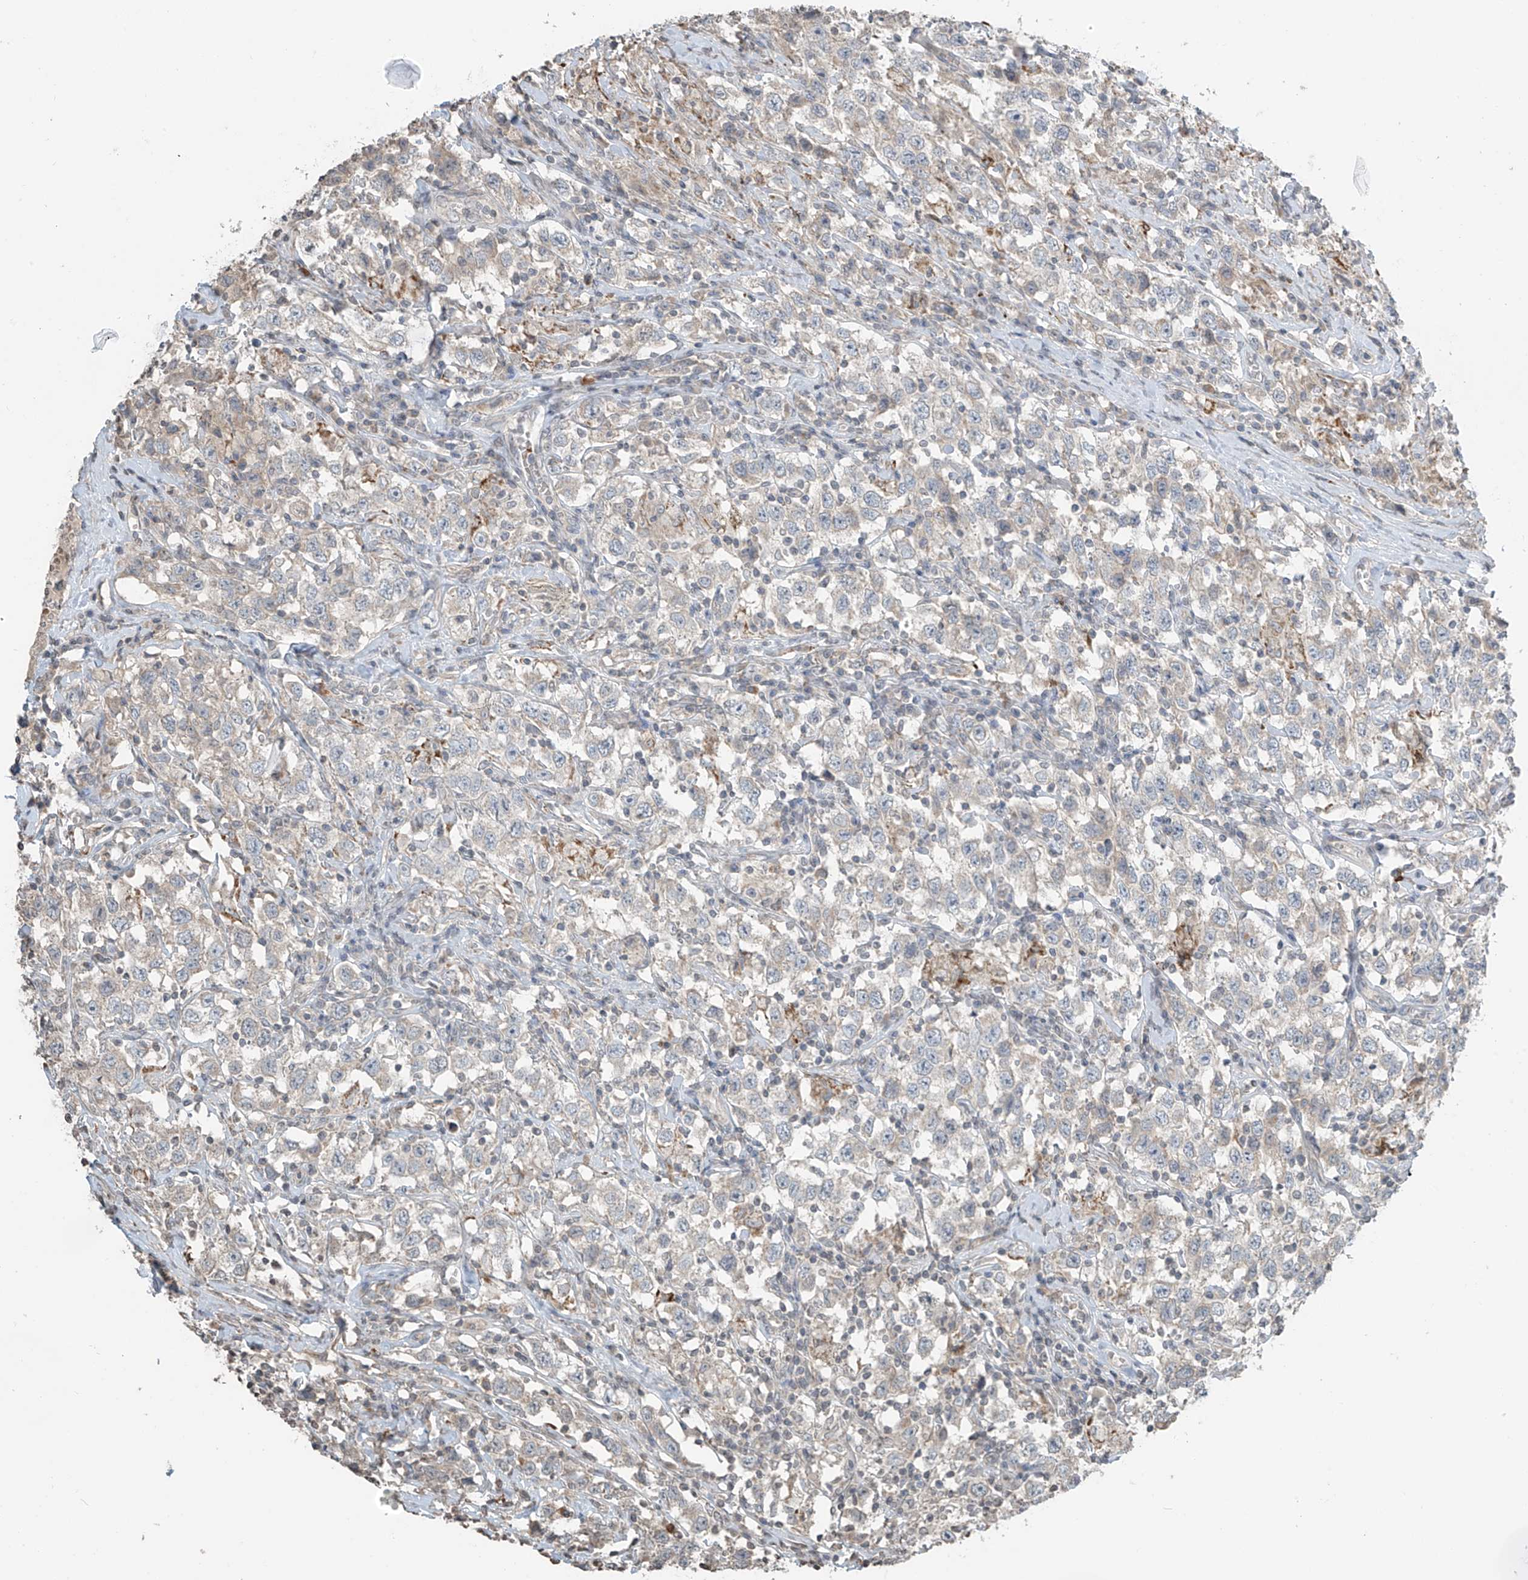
{"staining": {"intensity": "negative", "quantity": "none", "location": "none"}, "tissue": "testis cancer", "cell_type": "Tumor cells", "image_type": "cancer", "snomed": [{"axis": "morphology", "description": "Seminoma, NOS"}, {"axis": "topography", "description": "Testis"}], "caption": "Immunohistochemistry of testis seminoma shows no expression in tumor cells.", "gene": "HOXA11", "patient": {"sex": "male", "age": 41}}